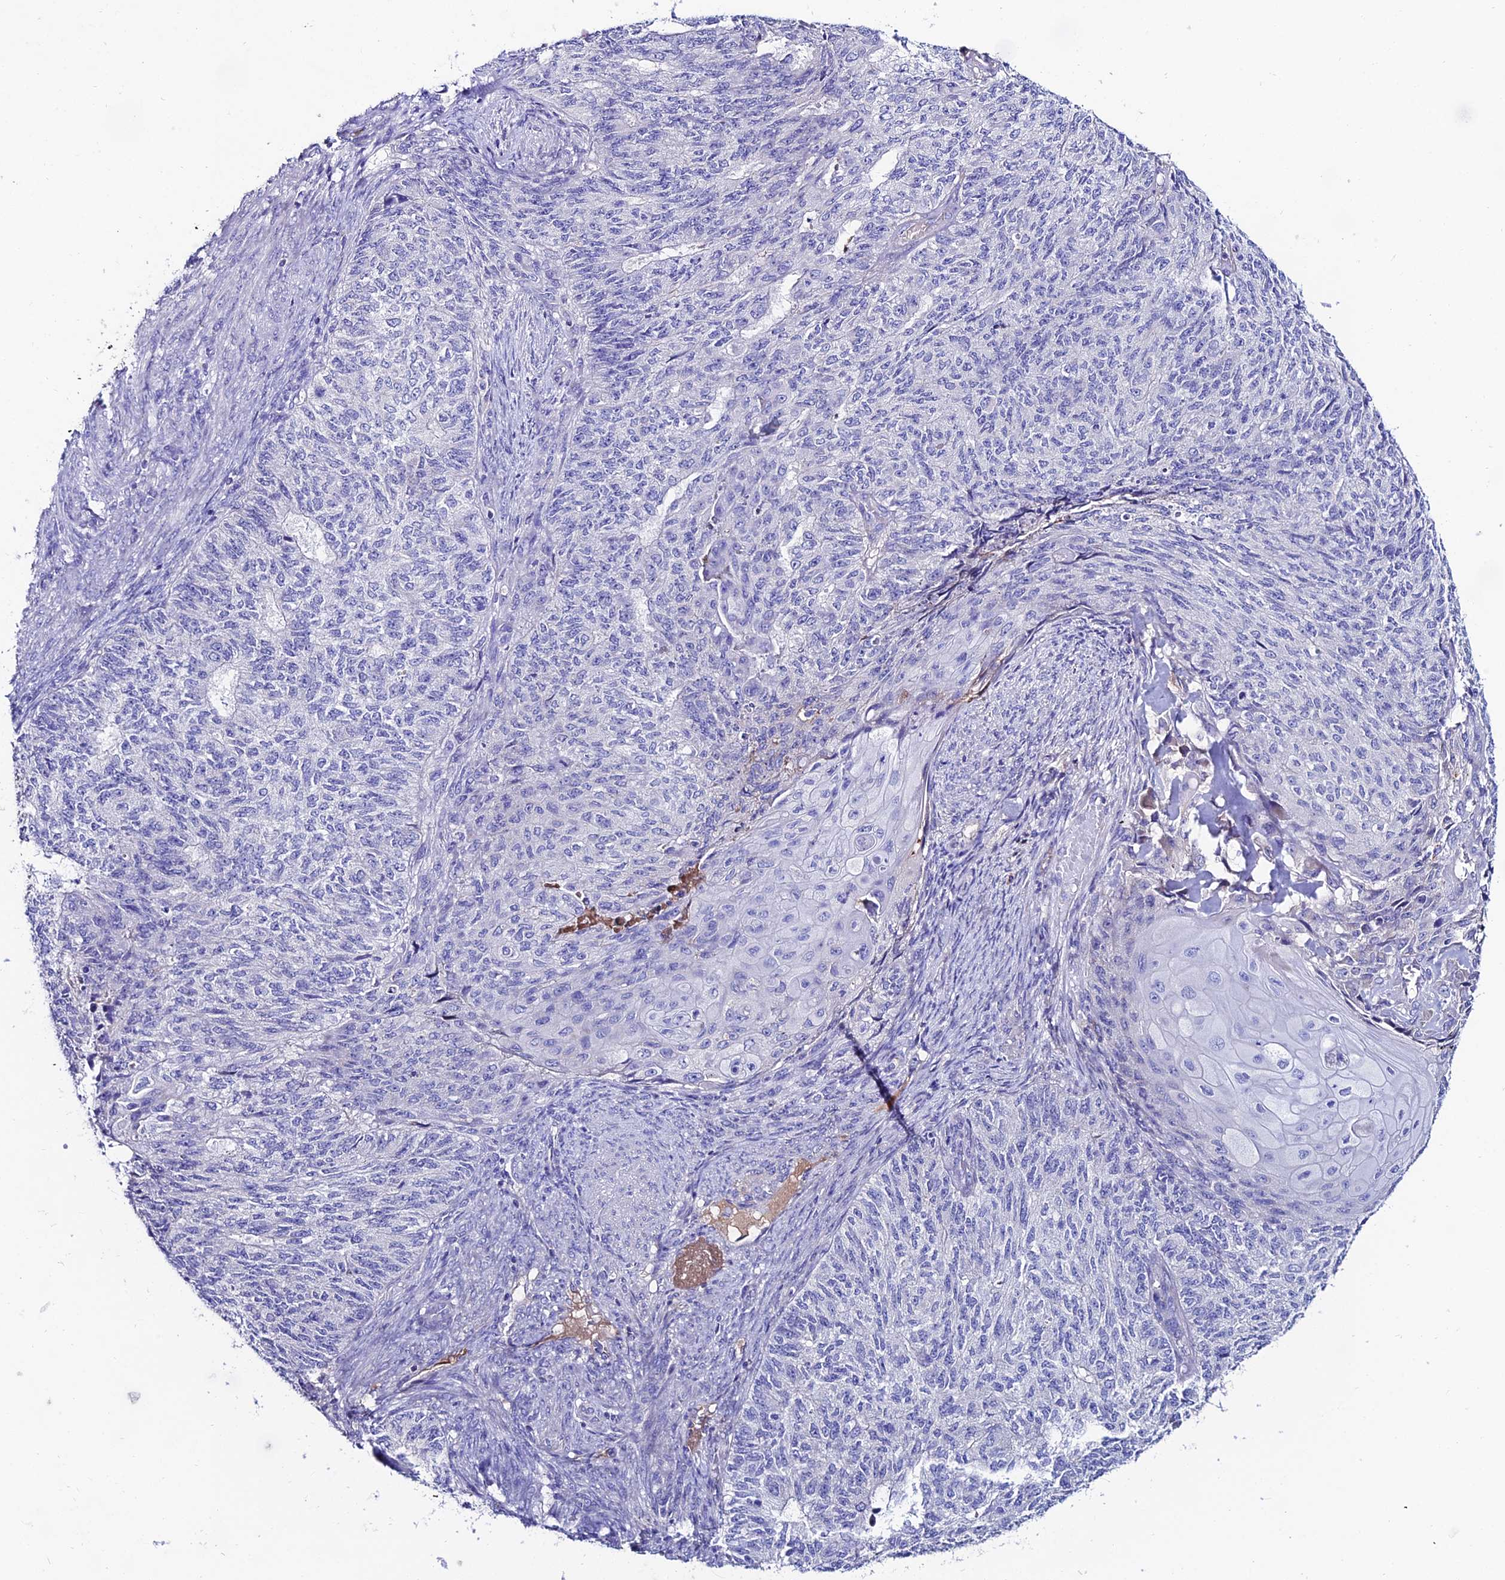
{"staining": {"intensity": "negative", "quantity": "none", "location": "none"}, "tissue": "endometrial cancer", "cell_type": "Tumor cells", "image_type": "cancer", "snomed": [{"axis": "morphology", "description": "Adenocarcinoma, NOS"}, {"axis": "topography", "description": "Endometrium"}], "caption": "Protein analysis of endometrial cancer shows no significant positivity in tumor cells. (DAB IHC, high magnification).", "gene": "SLC25A16", "patient": {"sex": "female", "age": 32}}